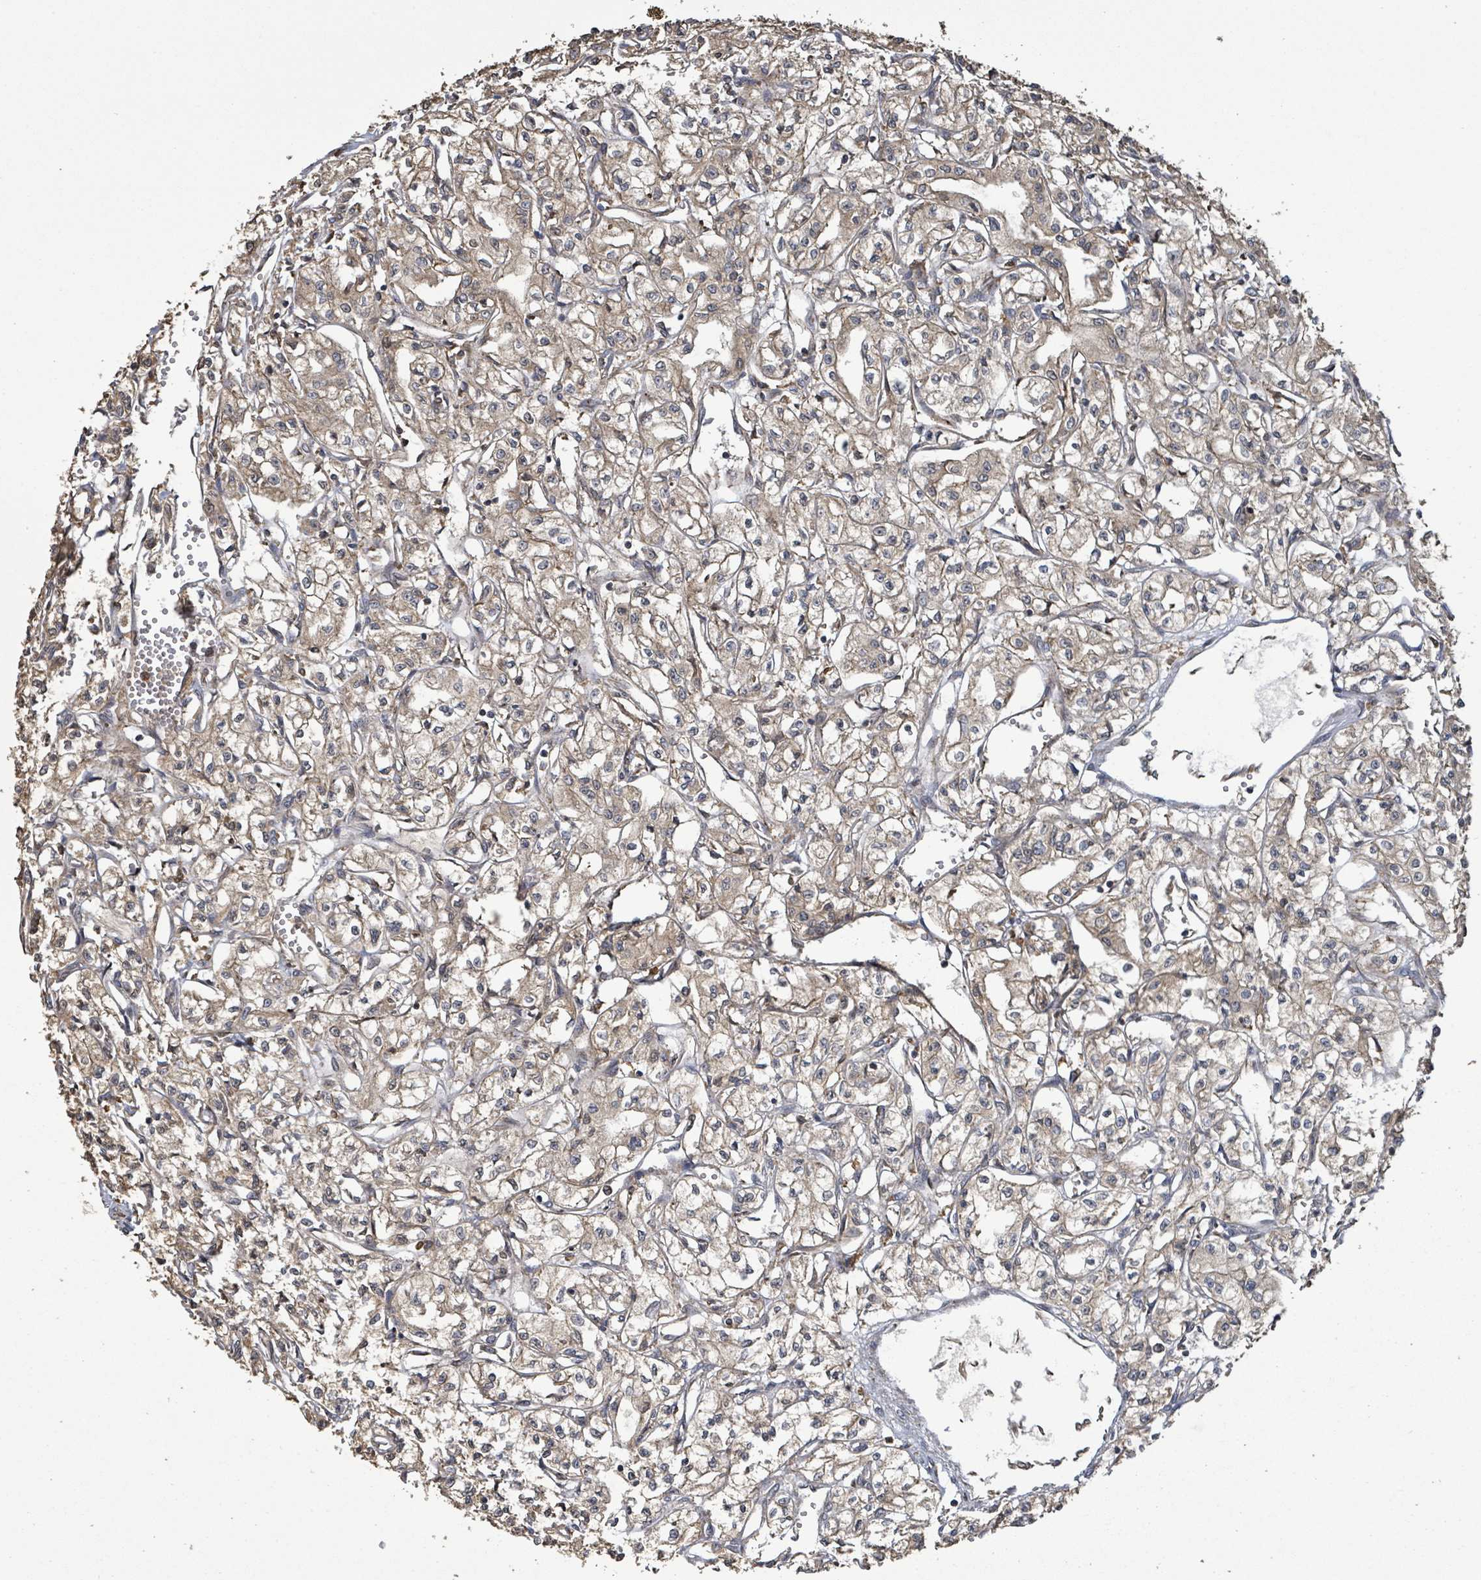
{"staining": {"intensity": "weak", "quantity": ">75%", "location": "cytoplasmic/membranous"}, "tissue": "renal cancer", "cell_type": "Tumor cells", "image_type": "cancer", "snomed": [{"axis": "morphology", "description": "Adenocarcinoma, NOS"}, {"axis": "topography", "description": "Kidney"}], "caption": "Brown immunohistochemical staining in human adenocarcinoma (renal) exhibits weak cytoplasmic/membranous staining in about >75% of tumor cells.", "gene": "ARPIN", "patient": {"sex": "male", "age": 56}}